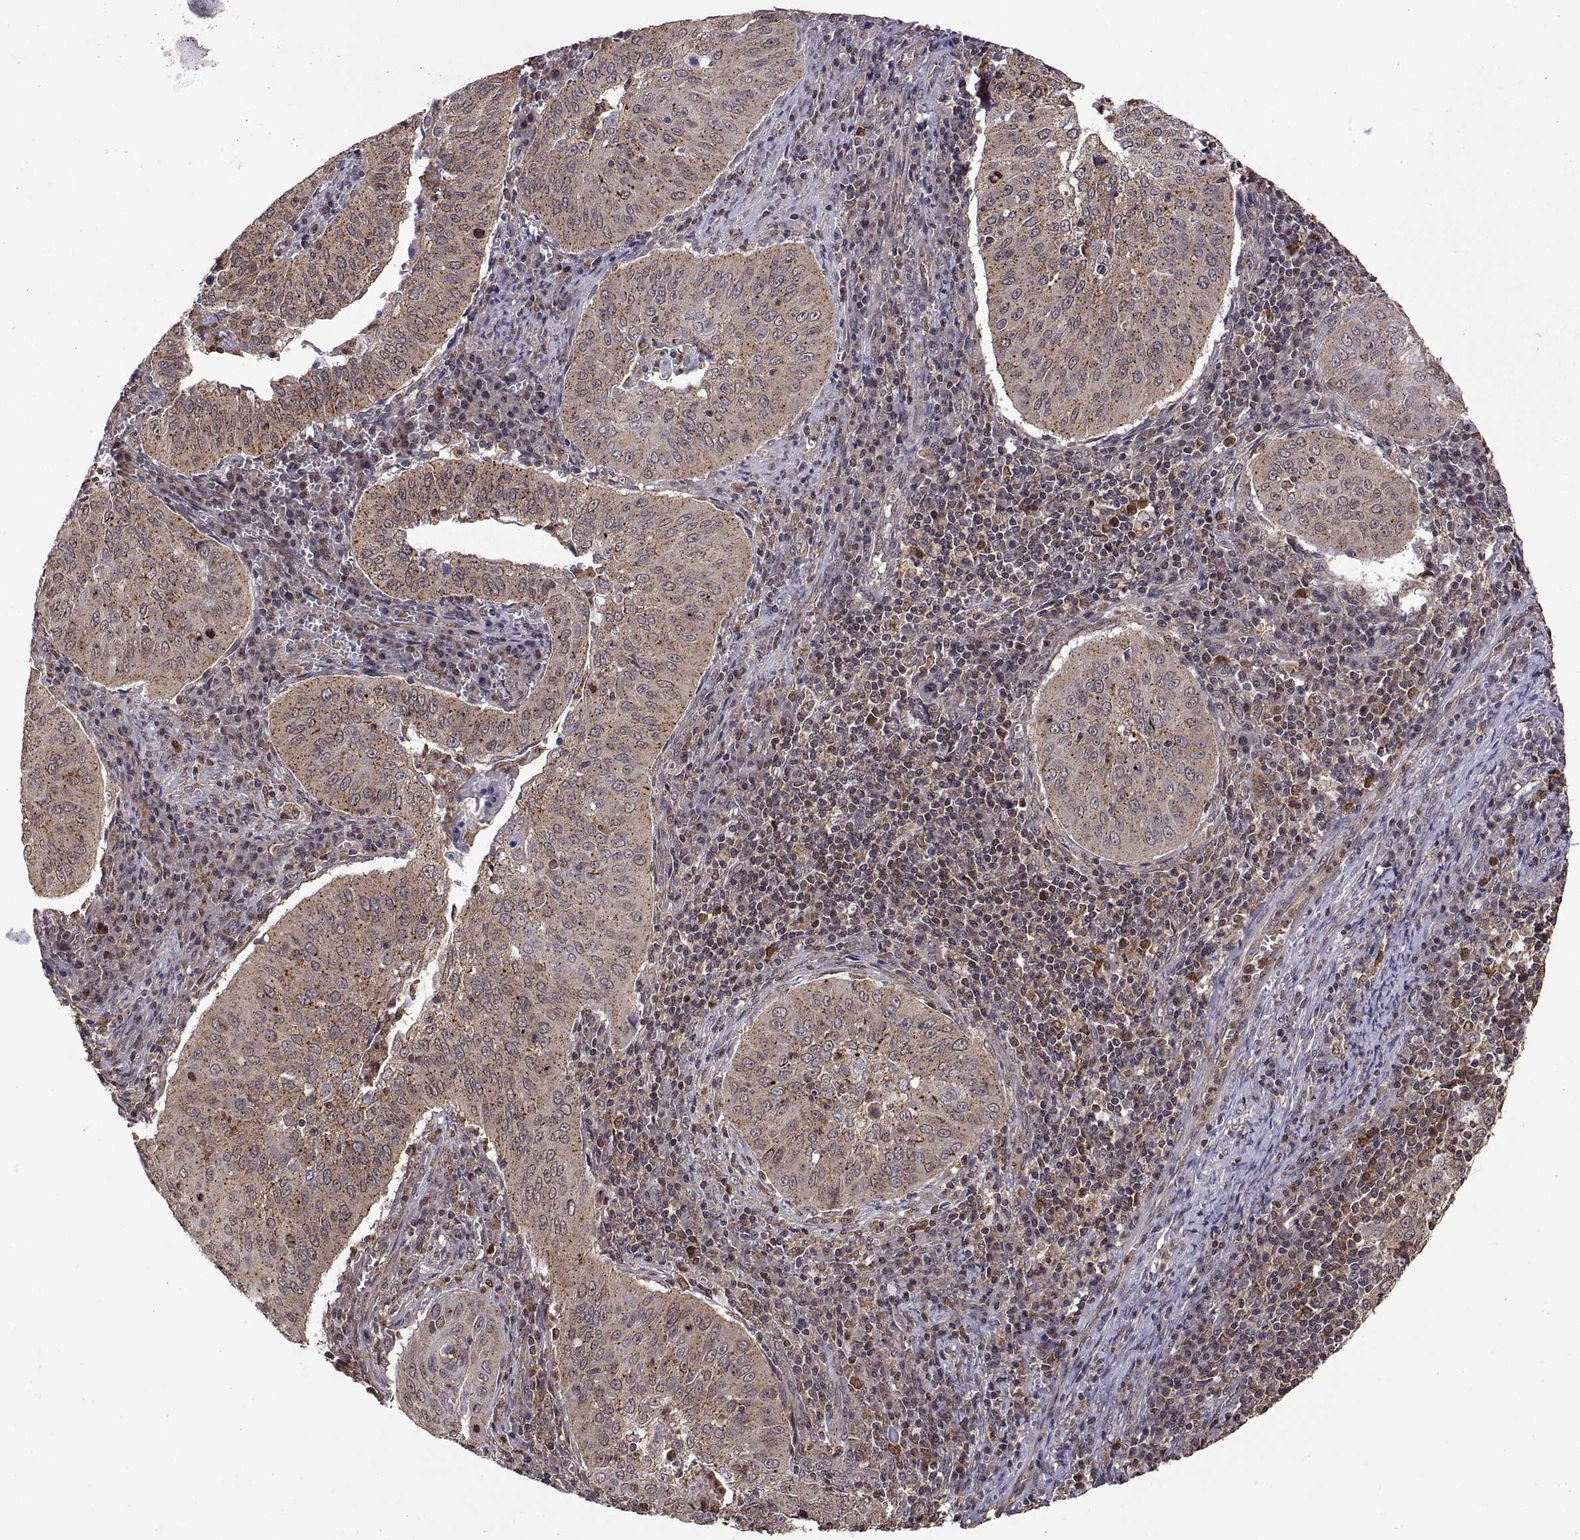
{"staining": {"intensity": "weak", "quantity": ">75%", "location": "cytoplasmic/membranous"}, "tissue": "cervical cancer", "cell_type": "Tumor cells", "image_type": "cancer", "snomed": [{"axis": "morphology", "description": "Squamous cell carcinoma, NOS"}, {"axis": "topography", "description": "Cervix"}], "caption": "Human cervical cancer stained with a protein marker exhibits weak staining in tumor cells.", "gene": "ZNRF2", "patient": {"sex": "female", "age": 39}}